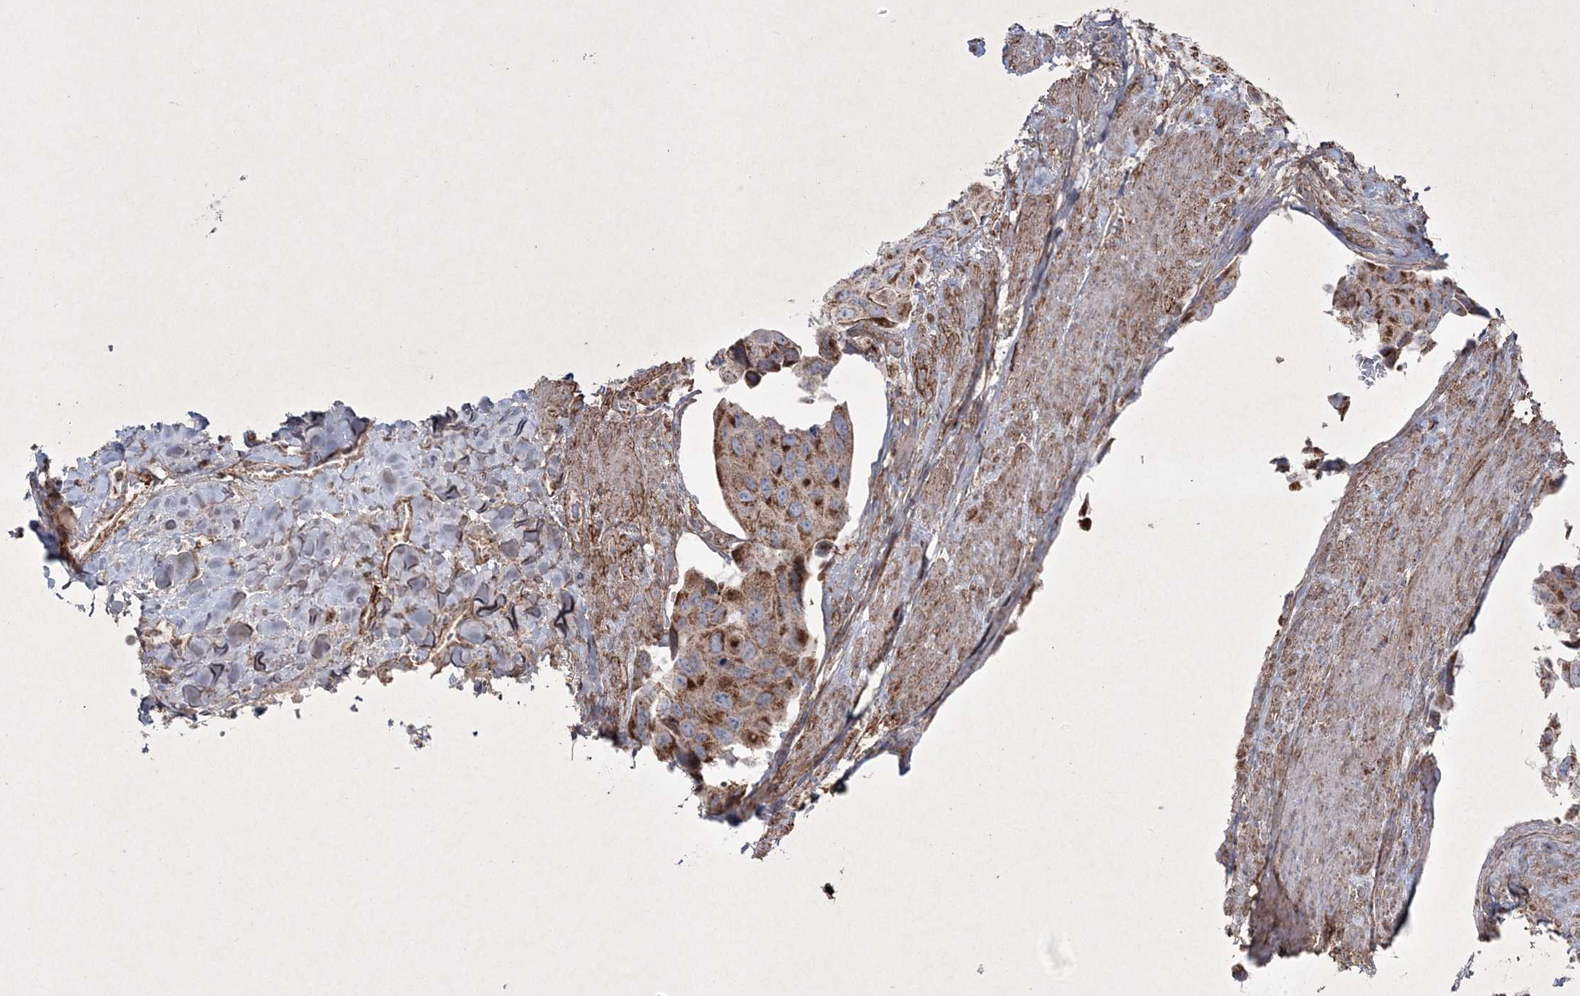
{"staining": {"intensity": "moderate", "quantity": ">75%", "location": "cytoplasmic/membranous"}, "tissue": "urothelial cancer", "cell_type": "Tumor cells", "image_type": "cancer", "snomed": [{"axis": "morphology", "description": "Urothelial carcinoma, High grade"}, {"axis": "topography", "description": "Urinary bladder"}], "caption": "Urothelial carcinoma (high-grade) tissue displays moderate cytoplasmic/membranous staining in approximately >75% of tumor cells, visualized by immunohistochemistry.", "gene": "RICTOR", "patient": {"sex": "male", "age": 74}}